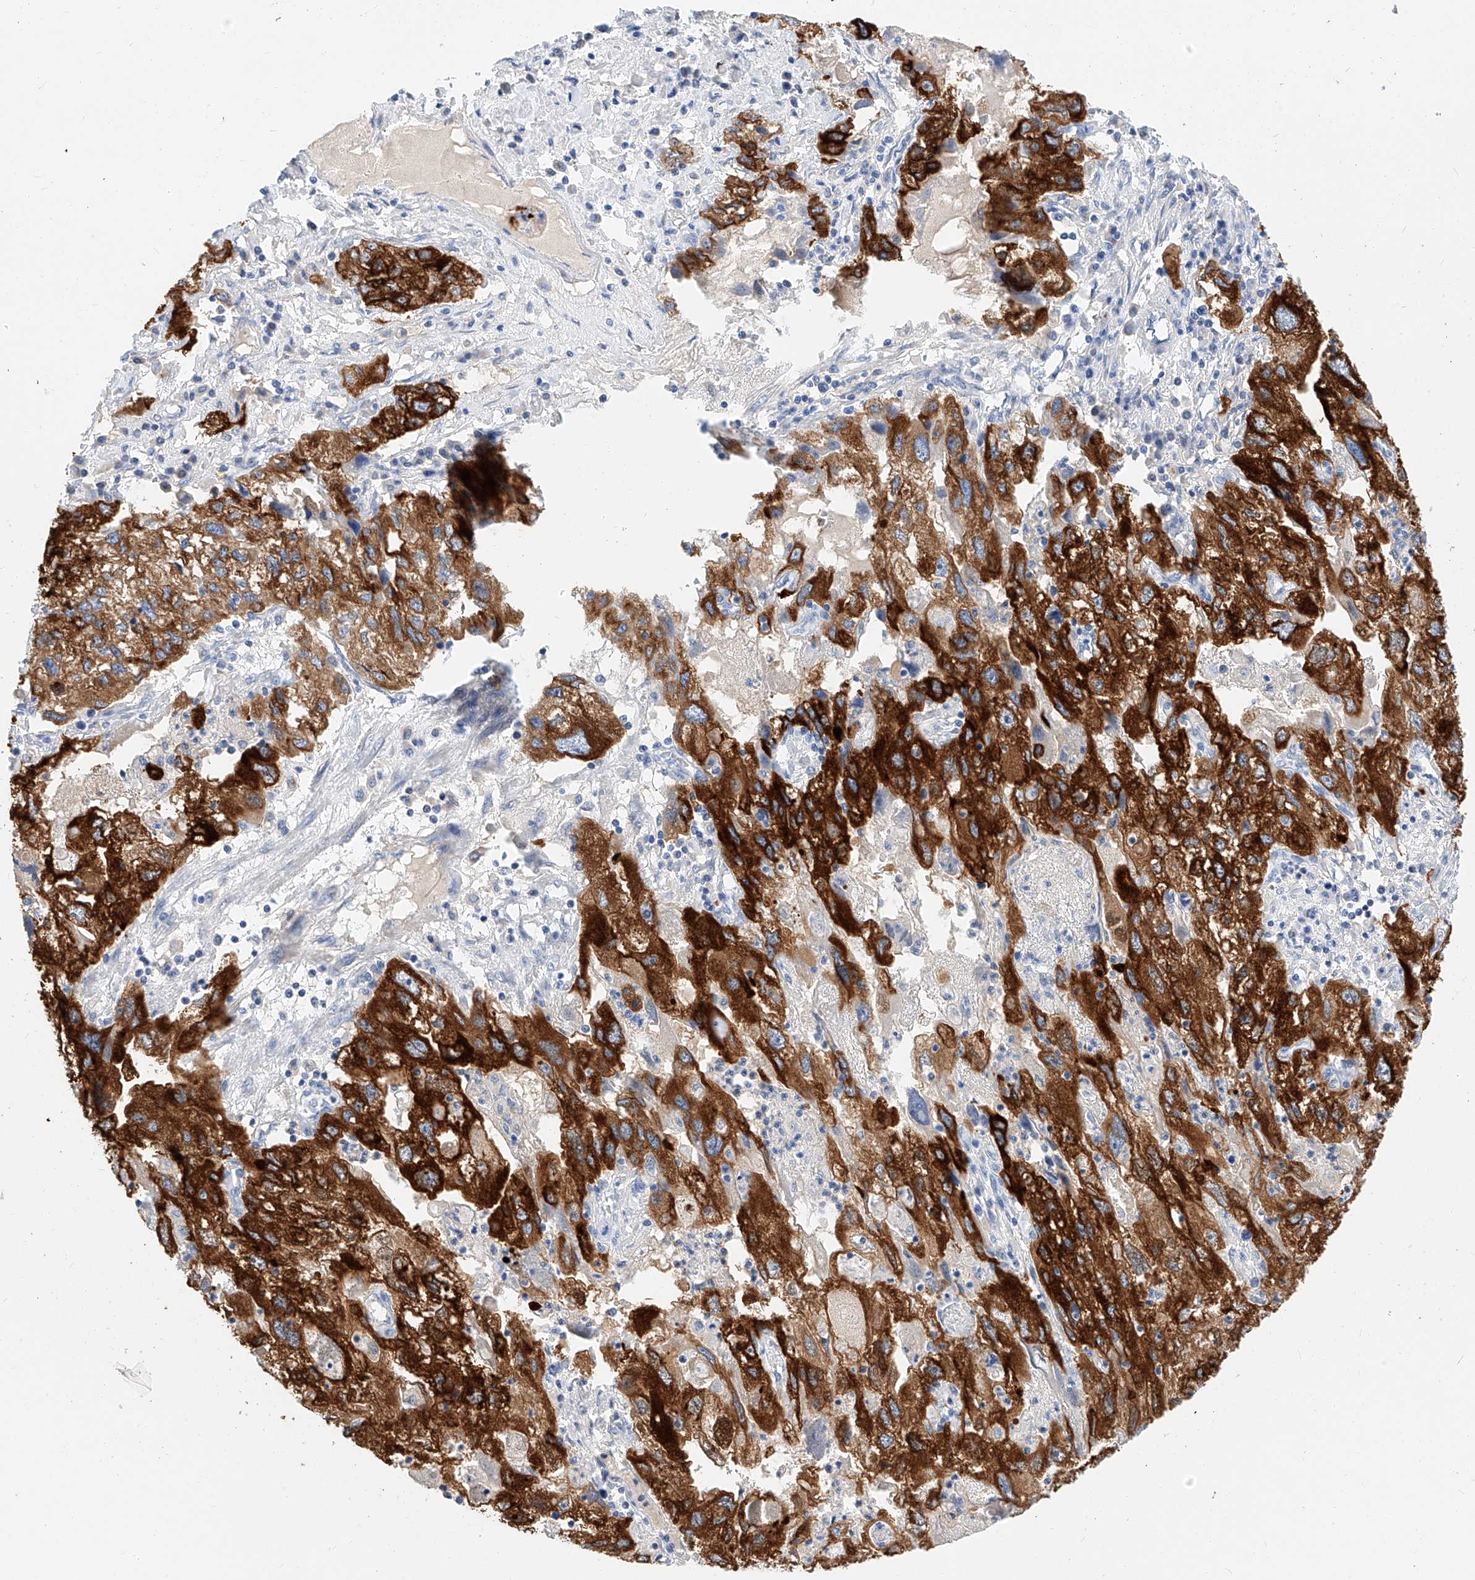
{"staining": {"intensity": "strong", "quantity": ">75%", "location": "cytoplasmic/membranous"}, "tissue": "endometrial cancer", "cell_type": "Tumor cells", "image_type": "cancer", "snomed": [{"axis": "morphology", "description": "Adenocarcinoma, NOS"}, {"axis": "topography", "description": "Endometrium"}], "caption": "Endometrial cancer (adenocarcinoma) tissue shows strong cytoplasmic/membranous expression in about >75% of tumor cells, visualized by immunohistochemistry. Using DAB (3,3'-diaminobenzidine) (brown) and hematoxylin (blue) stains, captured at high magnification using brightfield microscopy.", "gene": "MAP7", "patient": {"sex": "female", "age": 49}}